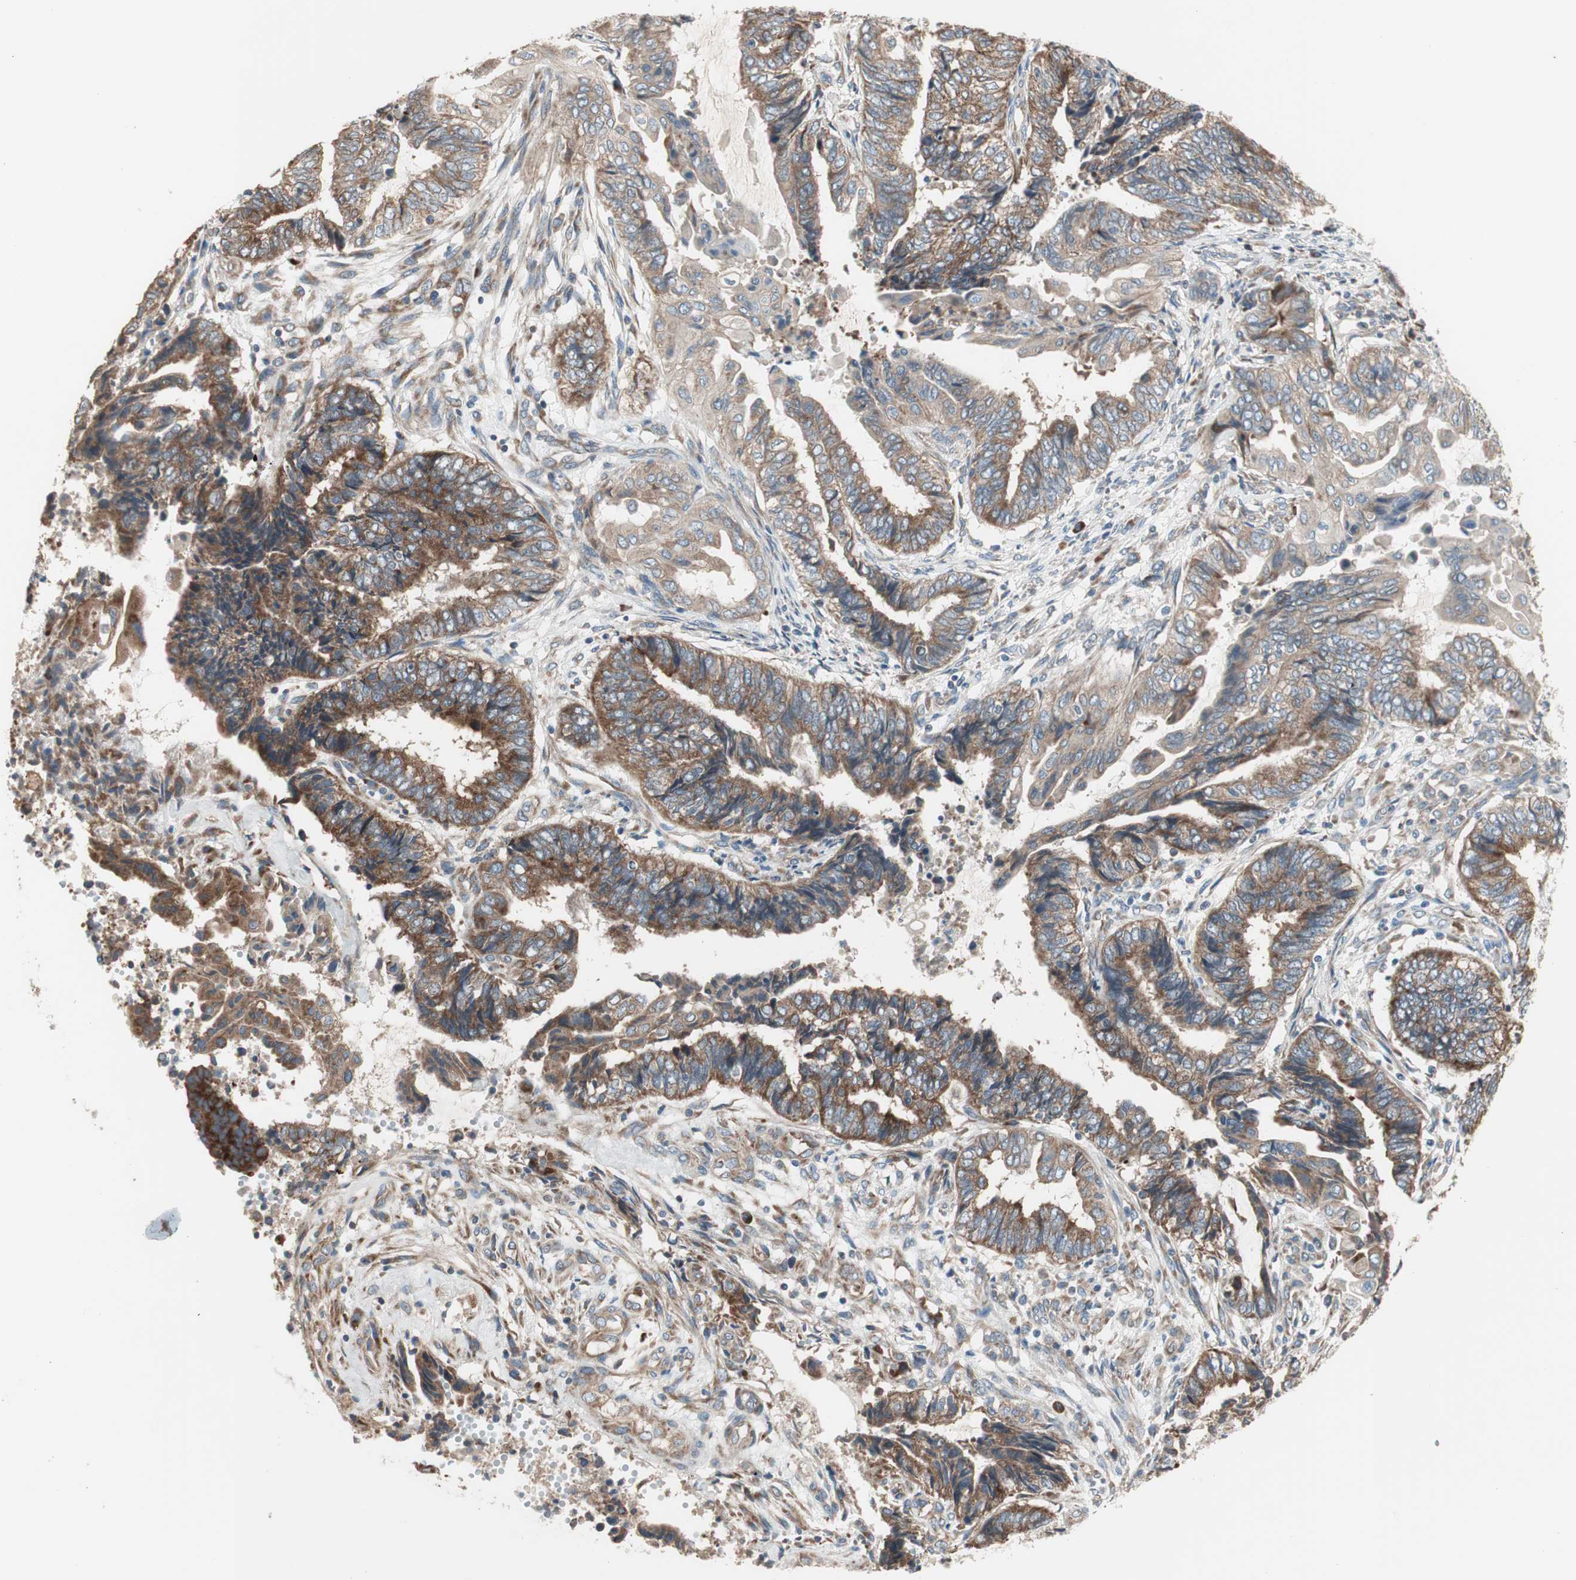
{"staining": {"intensity": "moderate", "quantity": ">75%", "location": "cytoplasmic/membranous"}, "tissue": "endometrial cancer", "cell_type": "Tumor cells", "image_type": "cancer", "snomed": [{"axis": "morphology", "description": "Adenocarcinoma, NOS"}, {"axis": "topography", "description": "Uterus"}, {"axis": "topography", "description": "Endometrium"}], "caption": "The micrograph exhibits a brown stain indicating the presence of a protein in the cytoplasmic/membranous of tumor cells in endometrial cancer. (IHC, brightfield microscopy, high magnification).", "gene": "RPL23", "patient": {"sex": "female", "age": 70}}